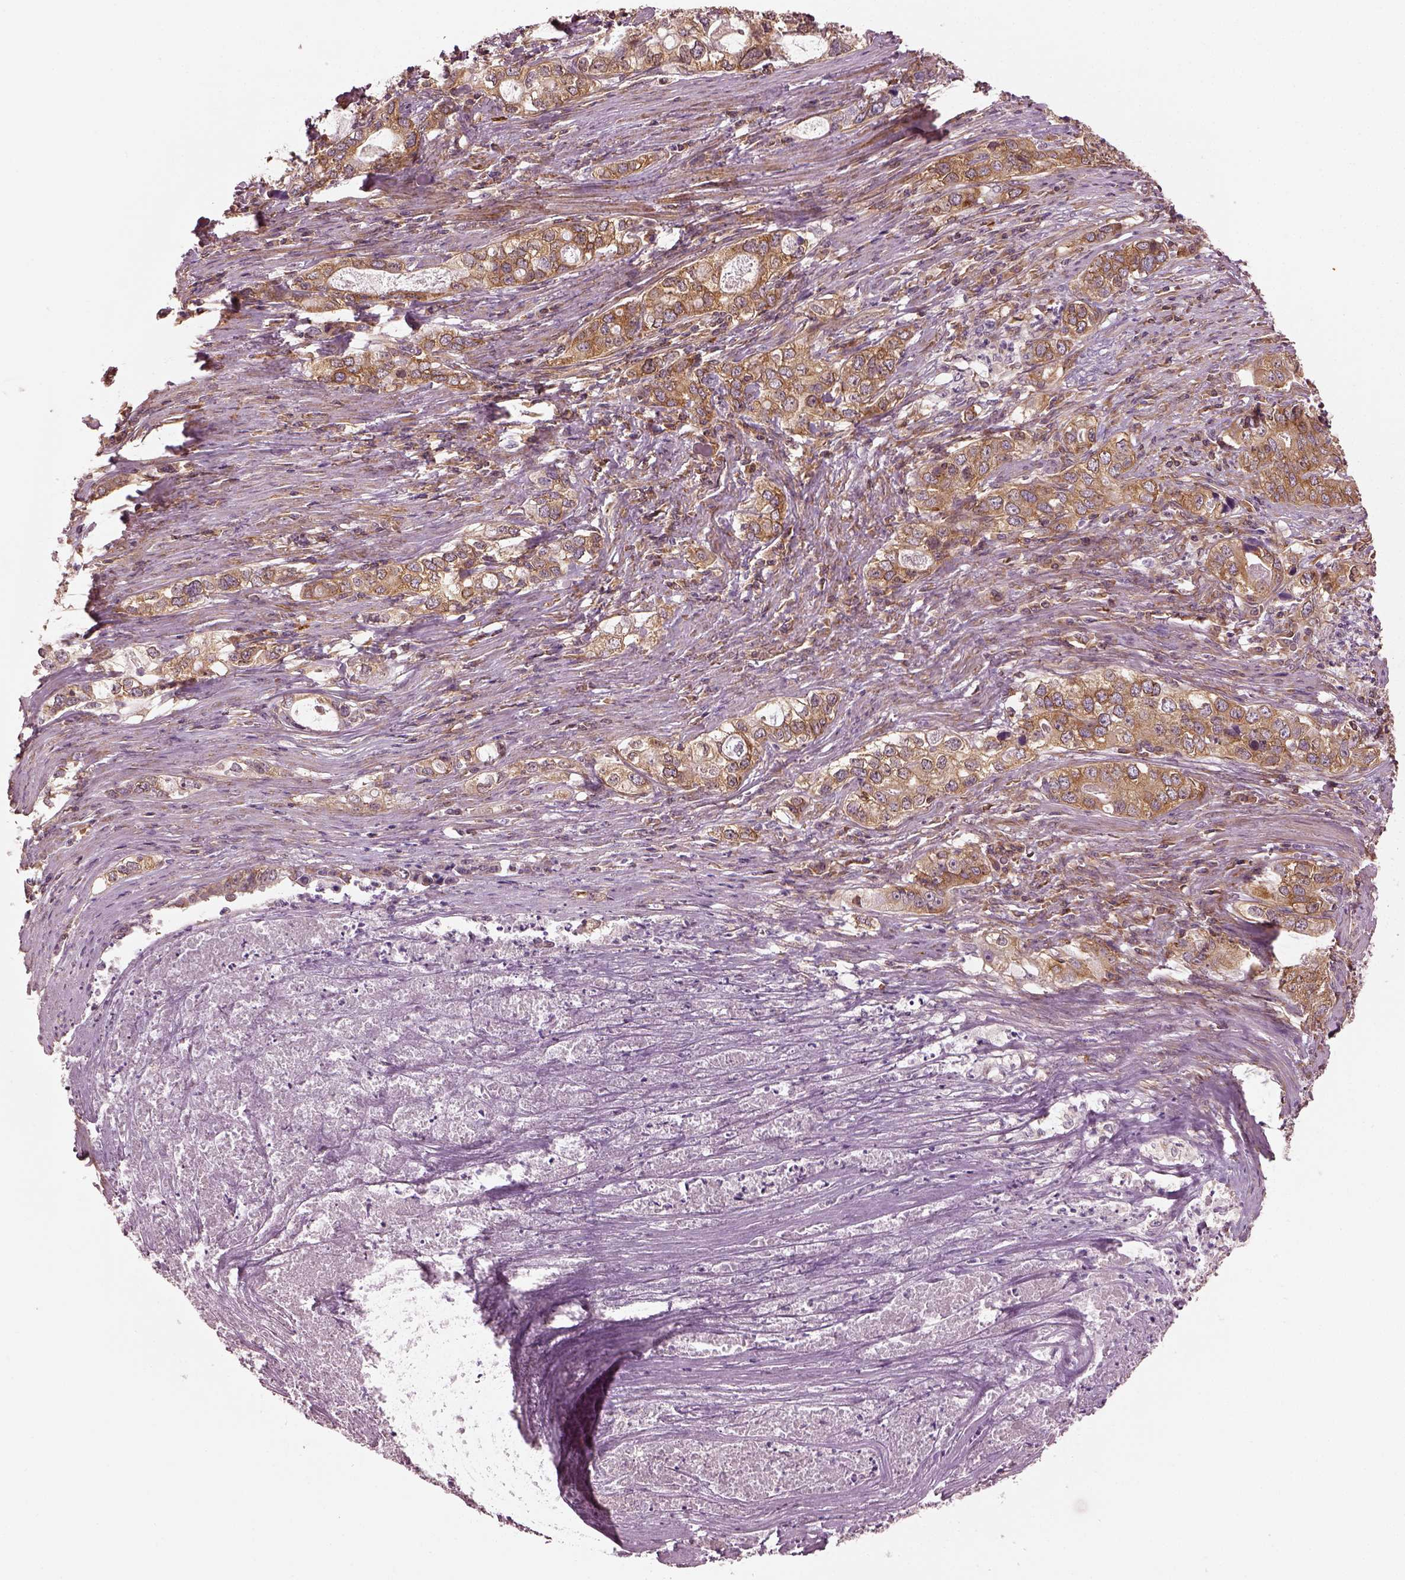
{"staining": {"intensity": "moderate", "quantity": ">75%", "location": "cytoplasmic/membranous"}, "tissue": "stomach cancer", "cell_type": "Tumor cells", "image_type": "cancer", "snomed": [{"axis": "morphology", "description": "Adenocarcinoma, NOS"}, {"axis": "topography", "description": "Stomach, lower"}], "caption": "An image showing moderate cytoplasmic/membranous expression in about >75% of tumor cells in adenocarcinoma (stomach), as visualized by brown immunohistochemical staining.", "gene": "LSM14A", "patient": {"sex": "female", "age": 72}}